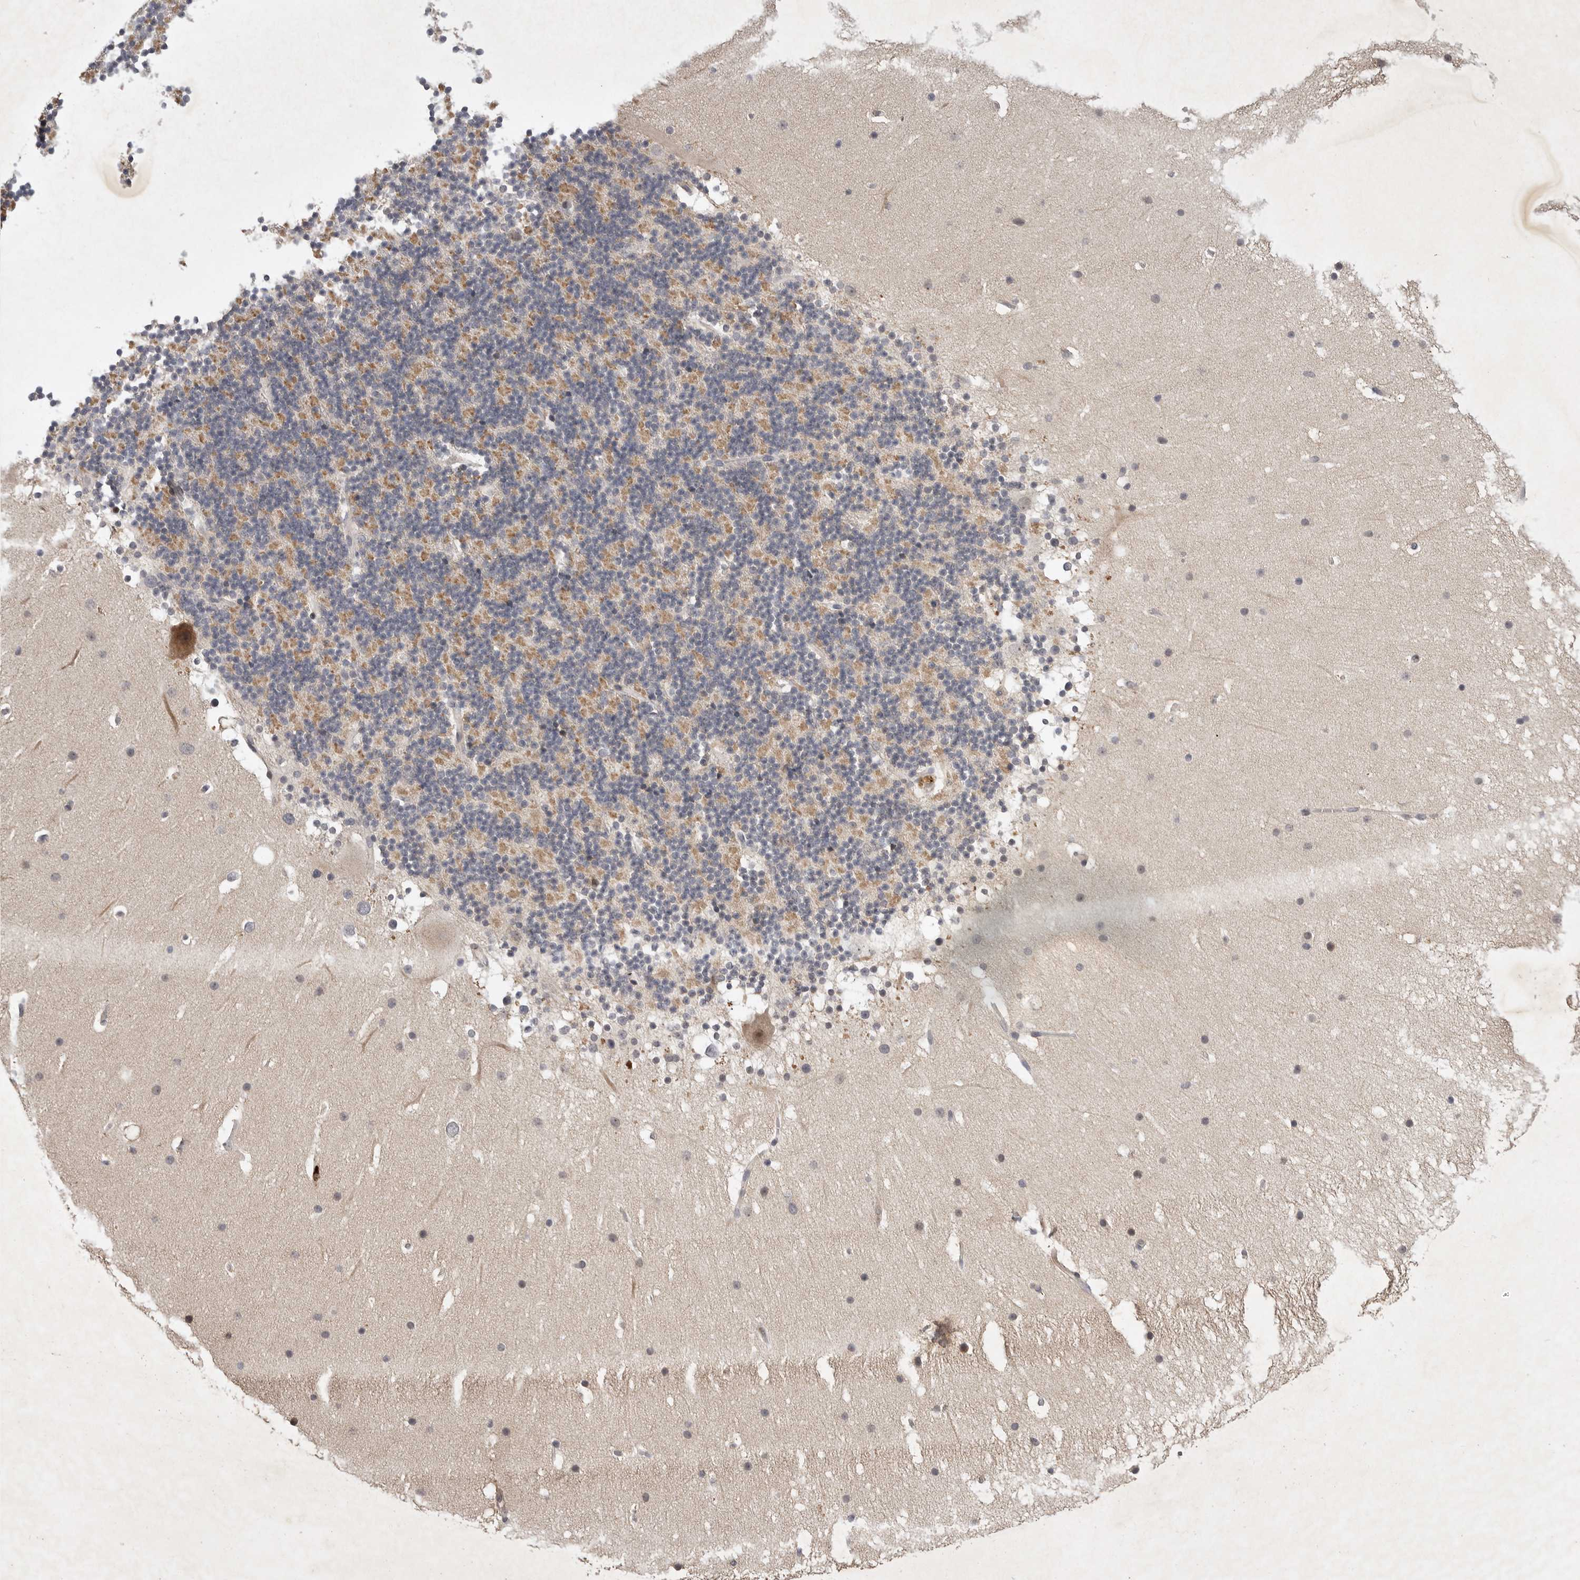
{"staining": {"intensity": "weak", "quantity": "25%-75%", "location": "cytoplasmic/membranous"}, "tissue": "cerebellum", "cell_type": "Cells in granular layer", "image_type": "normal", "snomed": [{"axis": "morphology", "description": "Normal tissue, NOS"}, {"axis": "topography", "description": "Cerebellum"}], "caption": "An image of human cerebellum stained for a protein shows weak cytoplasmic/membranous brown staining in cells in granular layer. The staining was performed using DAB (3,3'-diaminobenzidine), with brown indicating positive protein expression. Nuclei are stained blue with hematoxylin.", "gene": "UBE3D", "patient": {"sex": "male", "age": 57}}